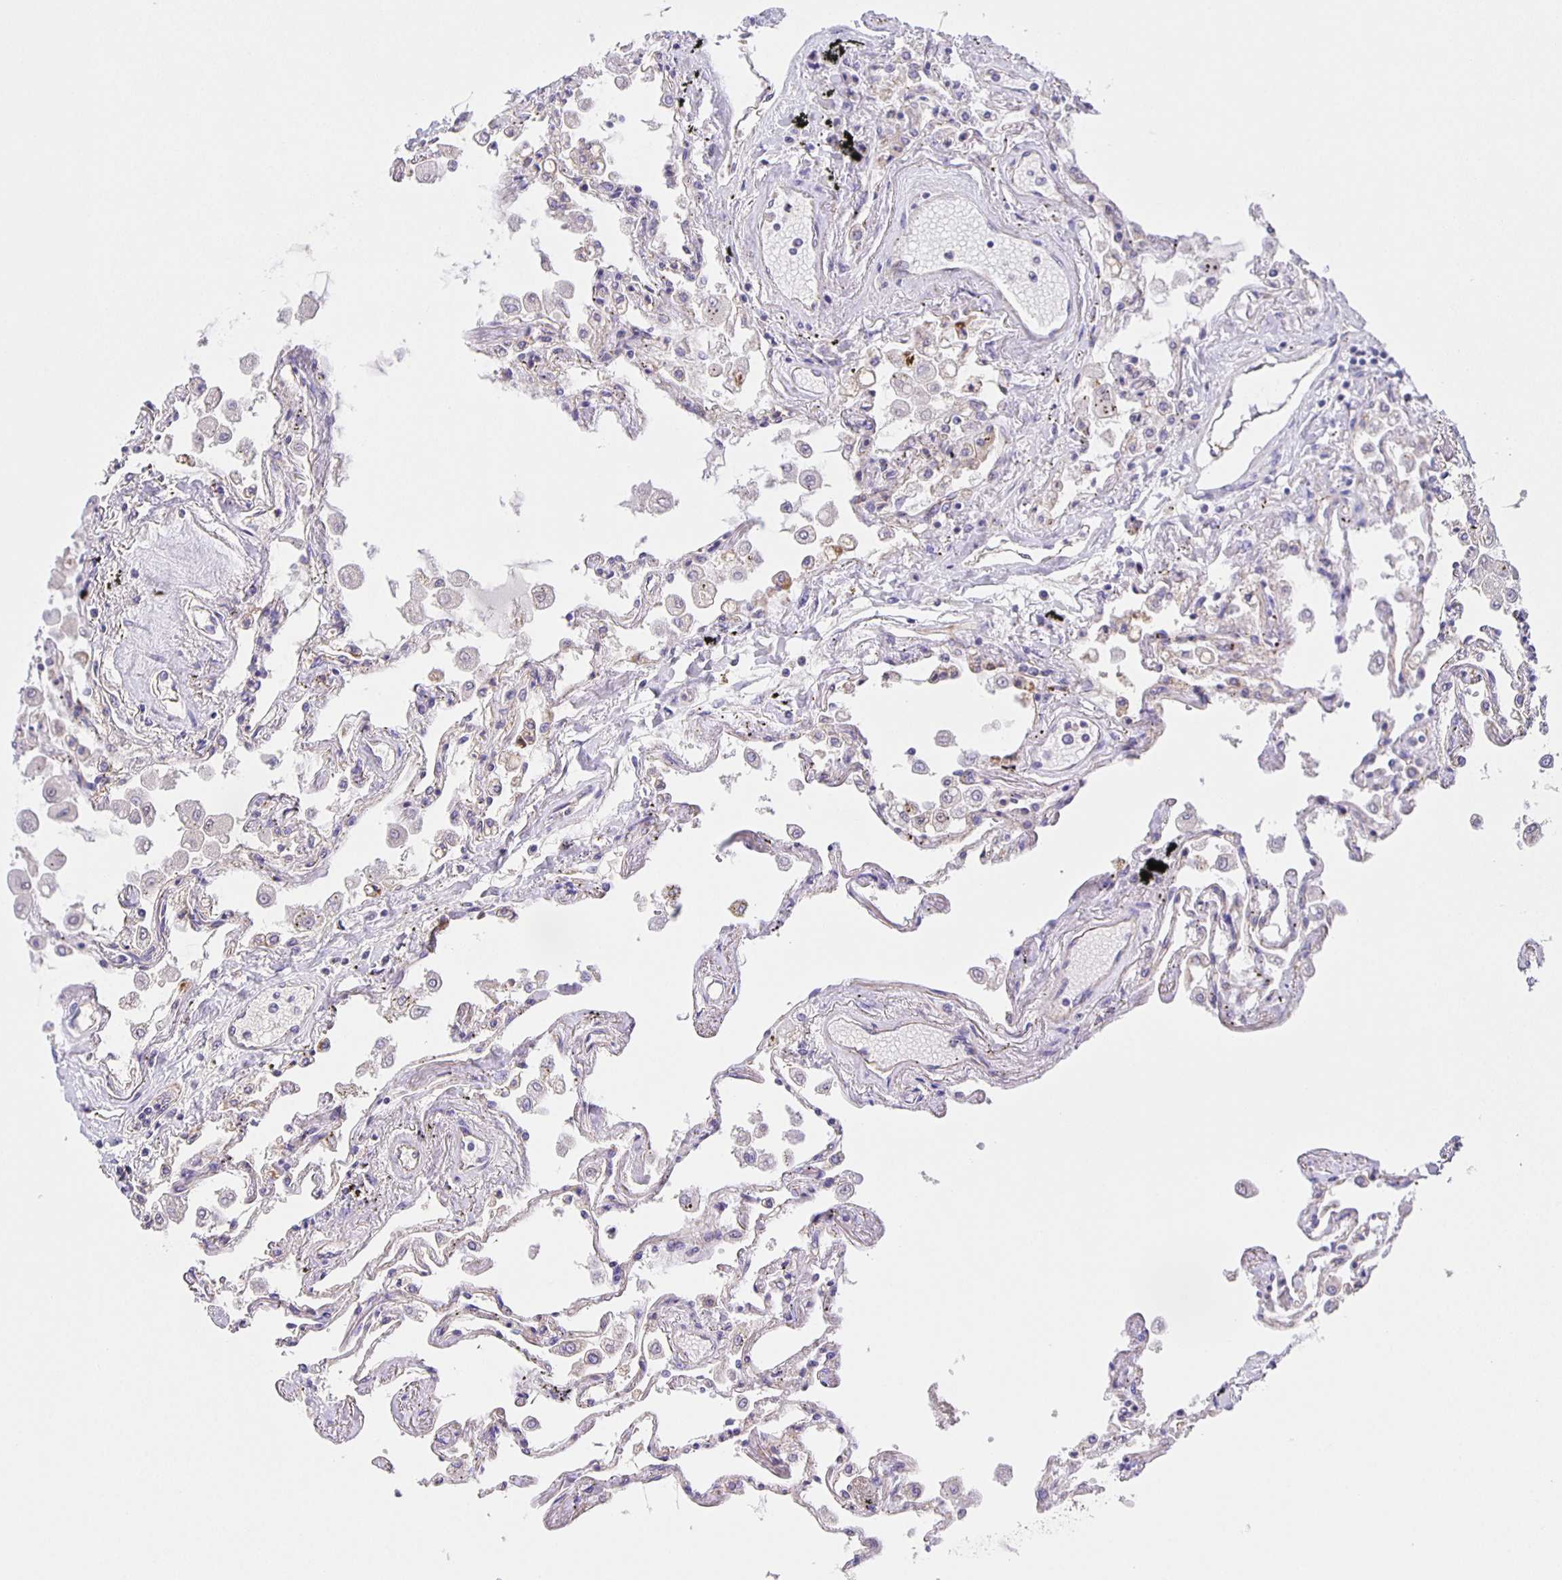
{"staining": {"intensity": "strong", "quantity": "25%-75%", "location": "cytoplasmic/membranous"}, "tissue": "lung", "cell_type": "Alveolar cells", "image_type": "normal", "snomed": [{"axis": "morphology", "description": "Normal tissue, NOS"}, {"axis": "morphology", "description": "Adenocarcinoma, NOS"}, {"axis": "topography", "description": "Cartilage tissue"}, {"axis": "topography", "description": "Lung"}], "caption": "High-power microscopy captured an immunohistochemistry (IHC) micrograph of normal lung, revealing strong cytoplasmic/membranous expression in approximately 25%-75% of alveolar cells.", "gene": "JMJD4", "patient": {"sex": "female", "age": 67}}